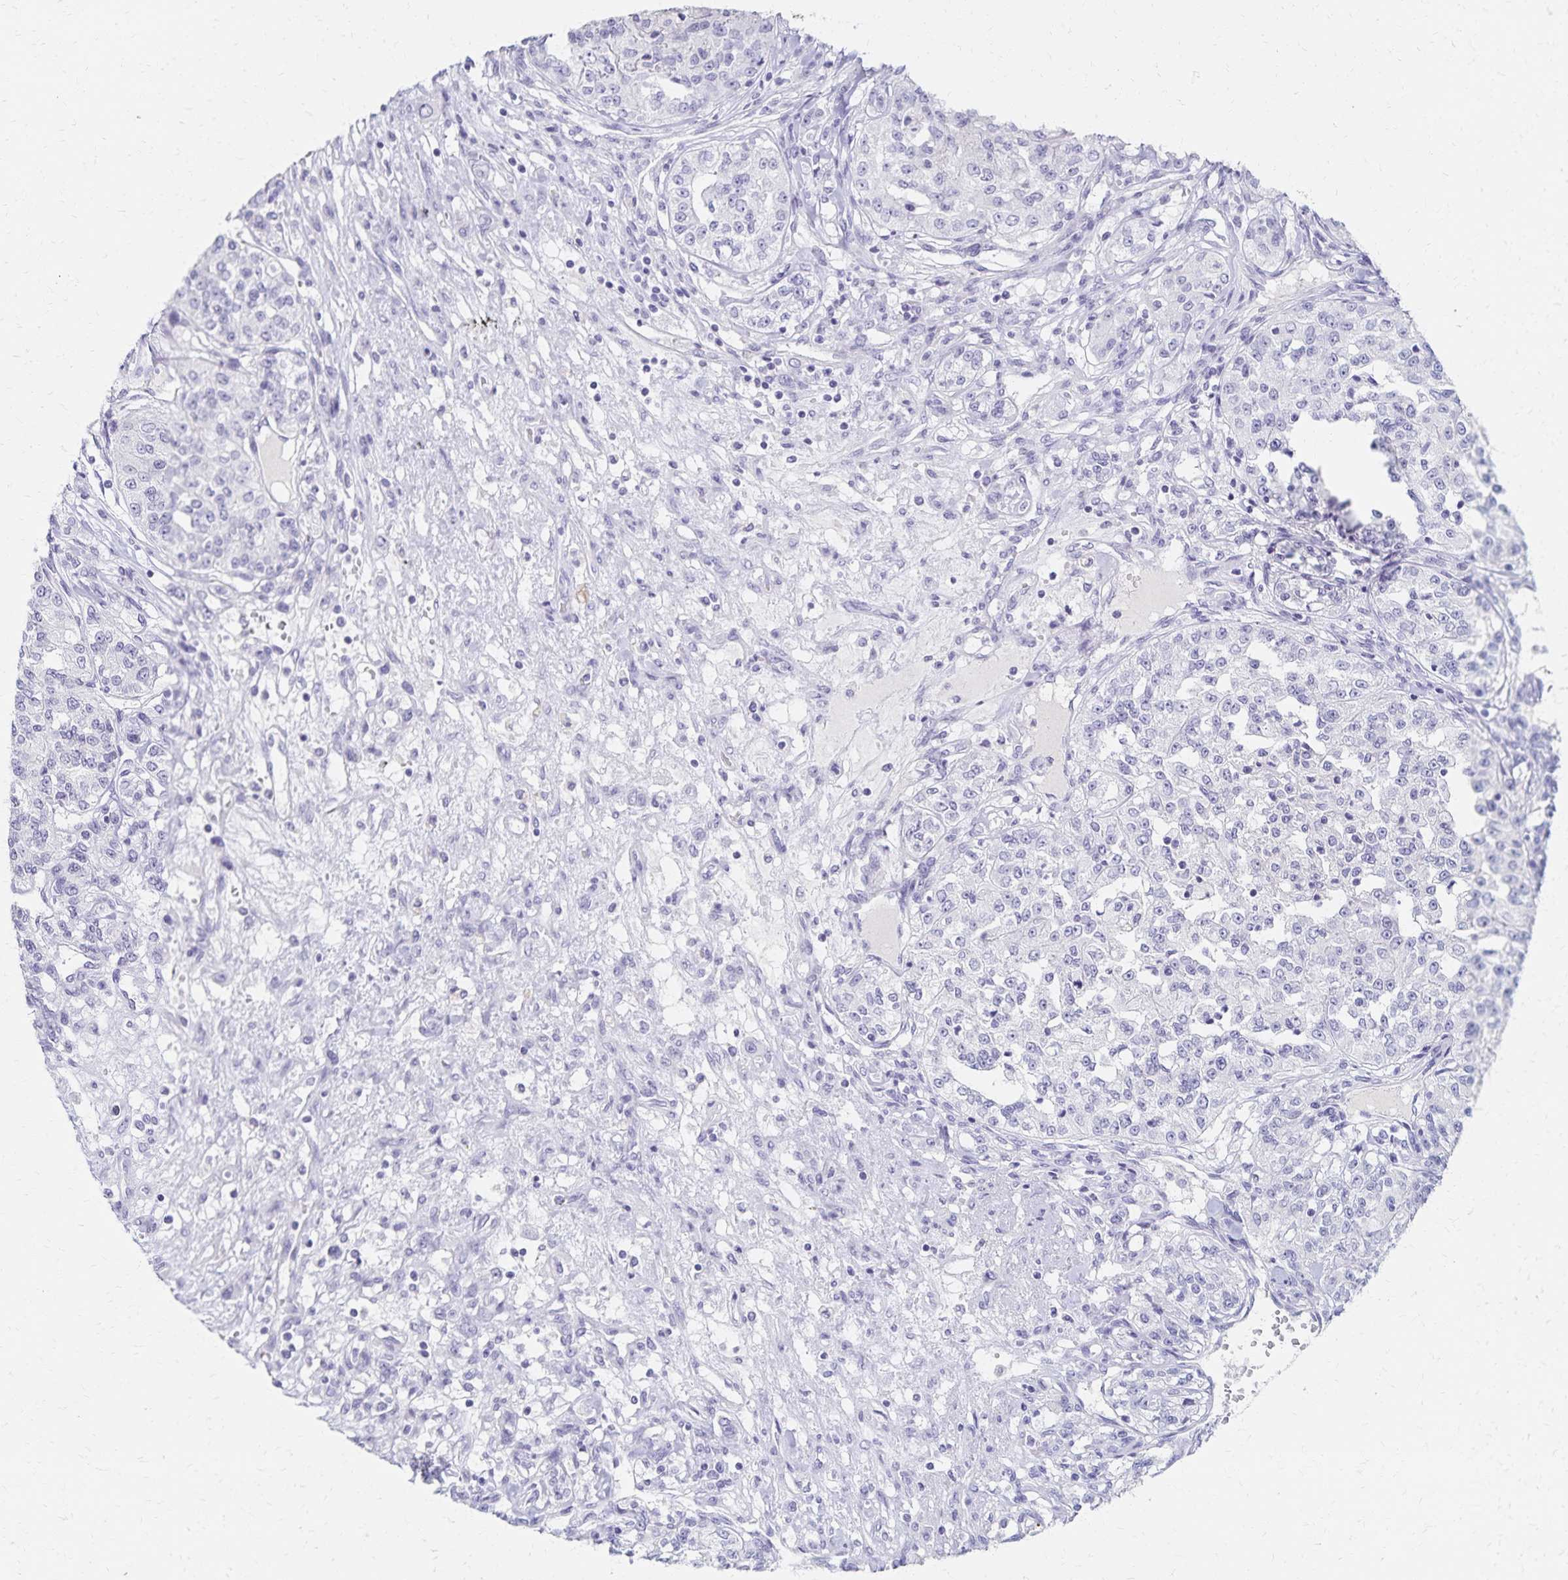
{"staining": {"intensity": "negative", "quantity": "none", "location": "none"}, "tissue": "renal cancer", "cell_type": "Tumor cells", "image_type": "cancer", "snomed": [{"axis": "morphology", "description": "Adenocarcinoma, NOS"}, {"axis": "topography", "description": "Kidney"}], "caption": "Immunohistochemistry (IHC) image of neoplastic tissue: human adenocarcinoma (renal) stained with DAB shows no significant protein staining in tumor cells. Brightfield microscopy of IHC stained with DAB (3,3'-diaminobenzidine) (brown) and hematoxylin (blue), captured at high magnification.", "gene": "C2orf50", "patient": {"sex": "female", "age": 63}}